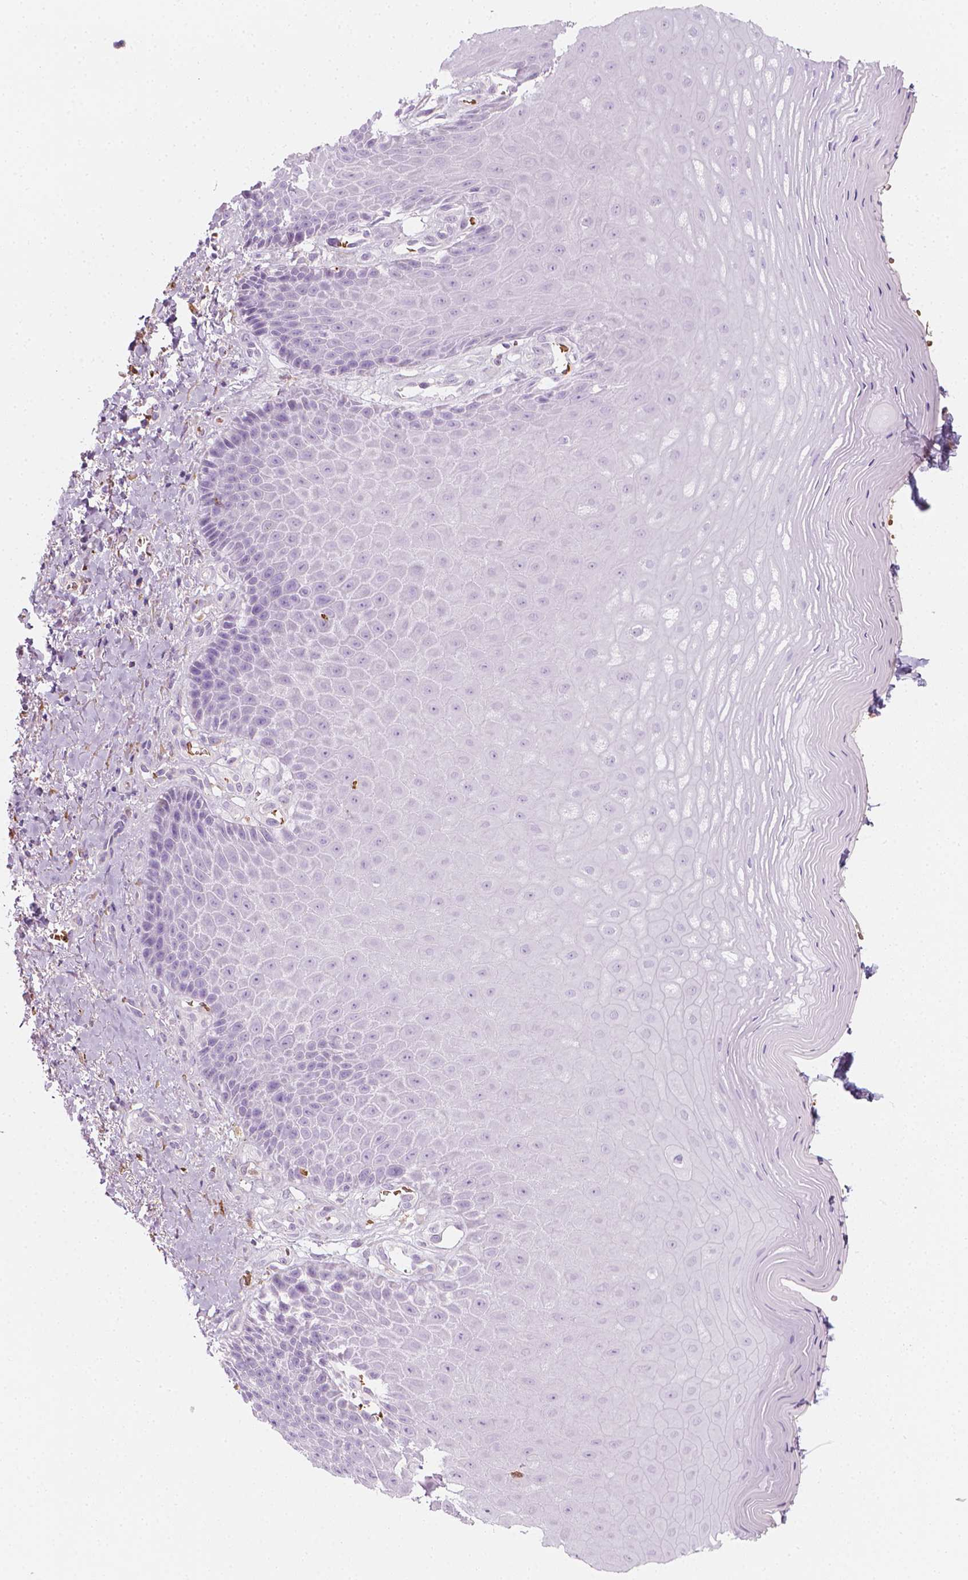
{"staining": {"intensity": "negative", "quantity": "none", "location": "none"}, "tissue": "vagina", "cell_type": "Squamous epithelial cells", "image_type": "normal", "snomed": [{"axis": "morphology", "description": "Normal tissue, NOS"}, {"axis": "topography", "description": "Vagina"}], "caption": "Protein analysis of benign vagina exhibits no significant expression in squamous epithelial cells. The staining is performed using DAB brown chromogen with nuclei counter-stained in using hematoxylin.", "gene": "CES1", "patient": {"sex": "female", "age": 83}}